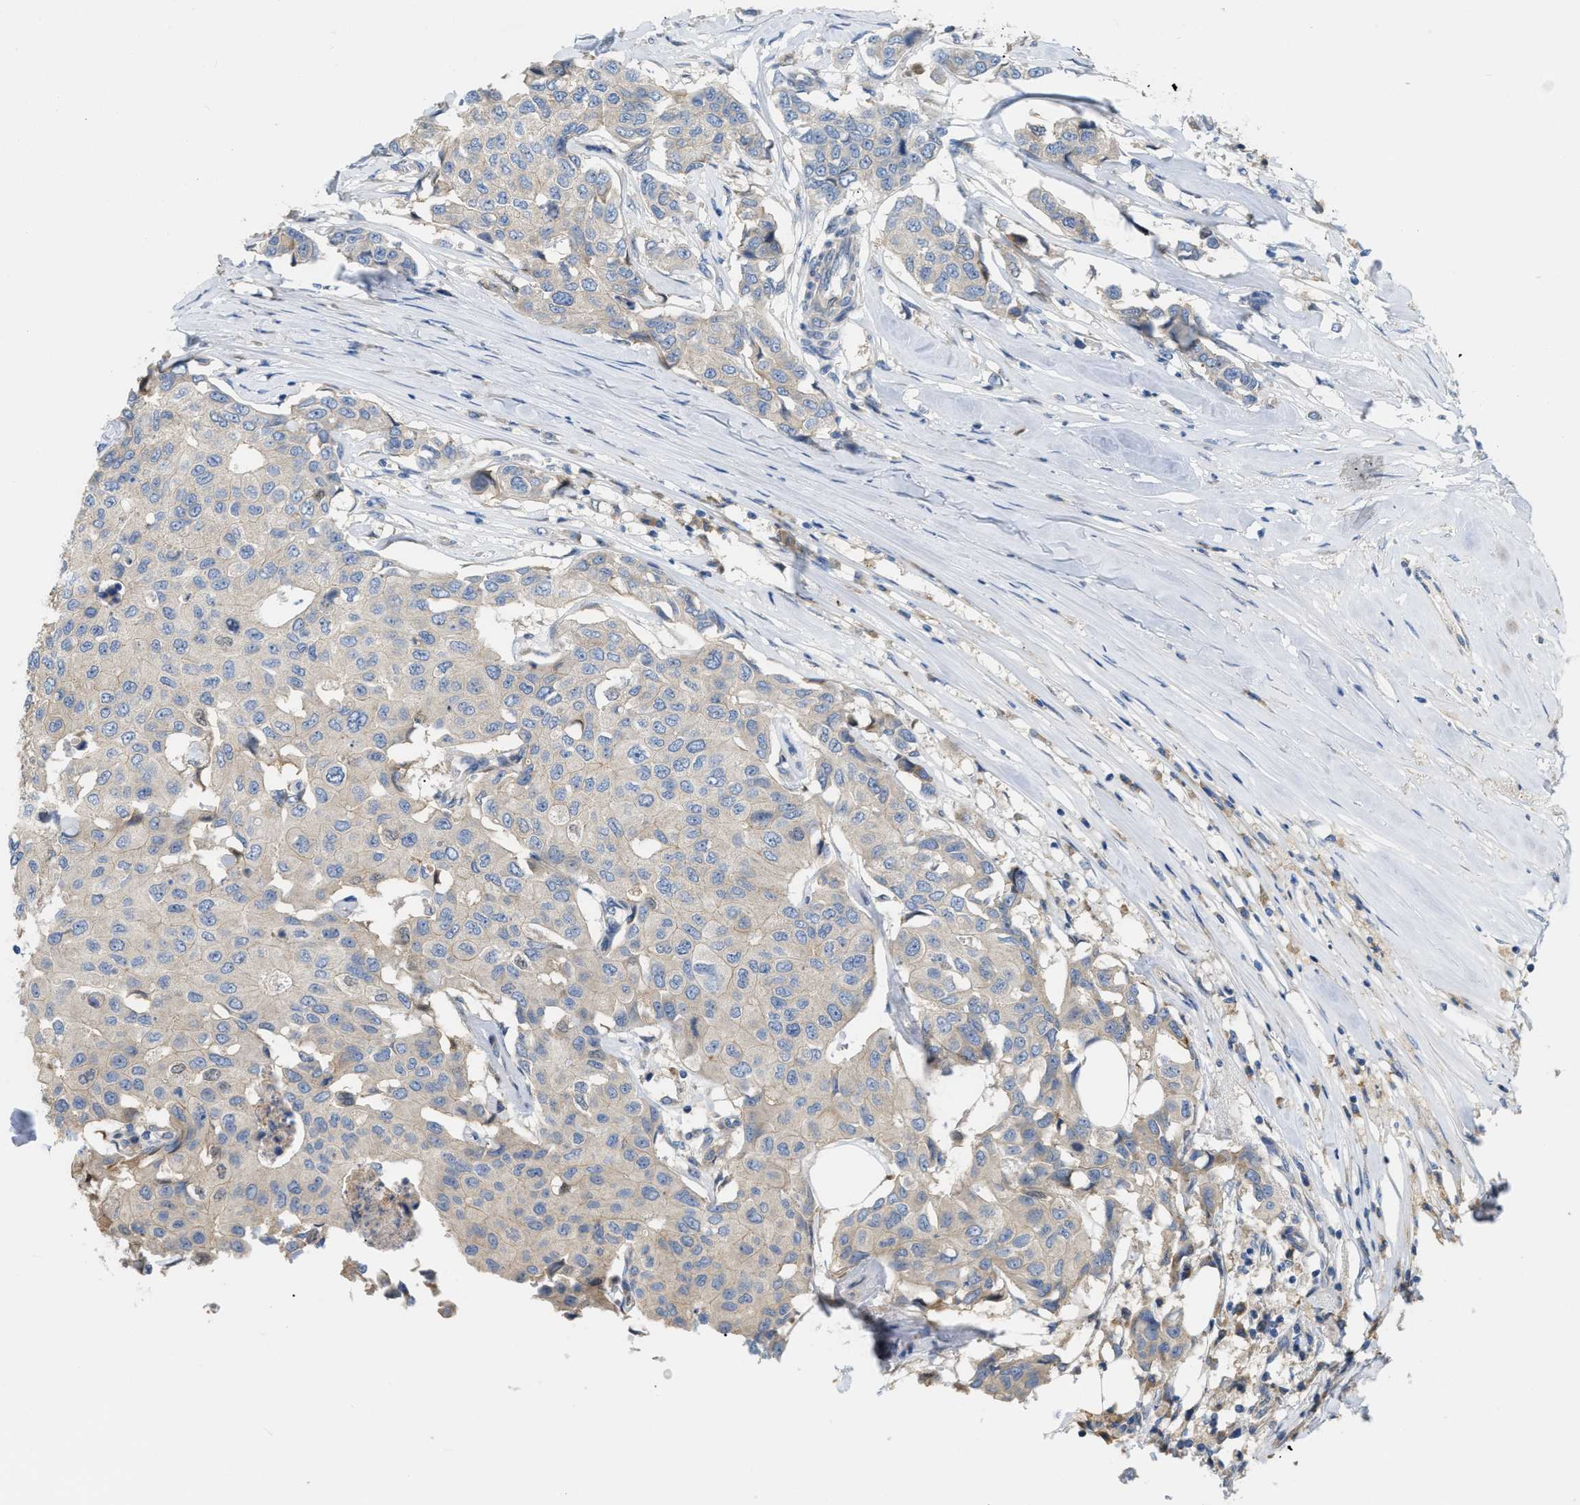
{"staining": {"intensity": "weak", "quantity": "<25%", "location": "cytoplasmic/membranous"}, "tissue": "breast cancer", "cell_type": "Tumor cells", "image_type": "cancer", "snomed": [{"axis": "morphology", "description": "Duct carcinoma"}, {"axis": "topography", "description": "Breast"}], "caption": "Breast intraductal carcinoma was stained to show a protein in brown. There is no significant expression in tumor cells.", "gene": "DHX58", "patient": {"sex": "female", "age": 80}}